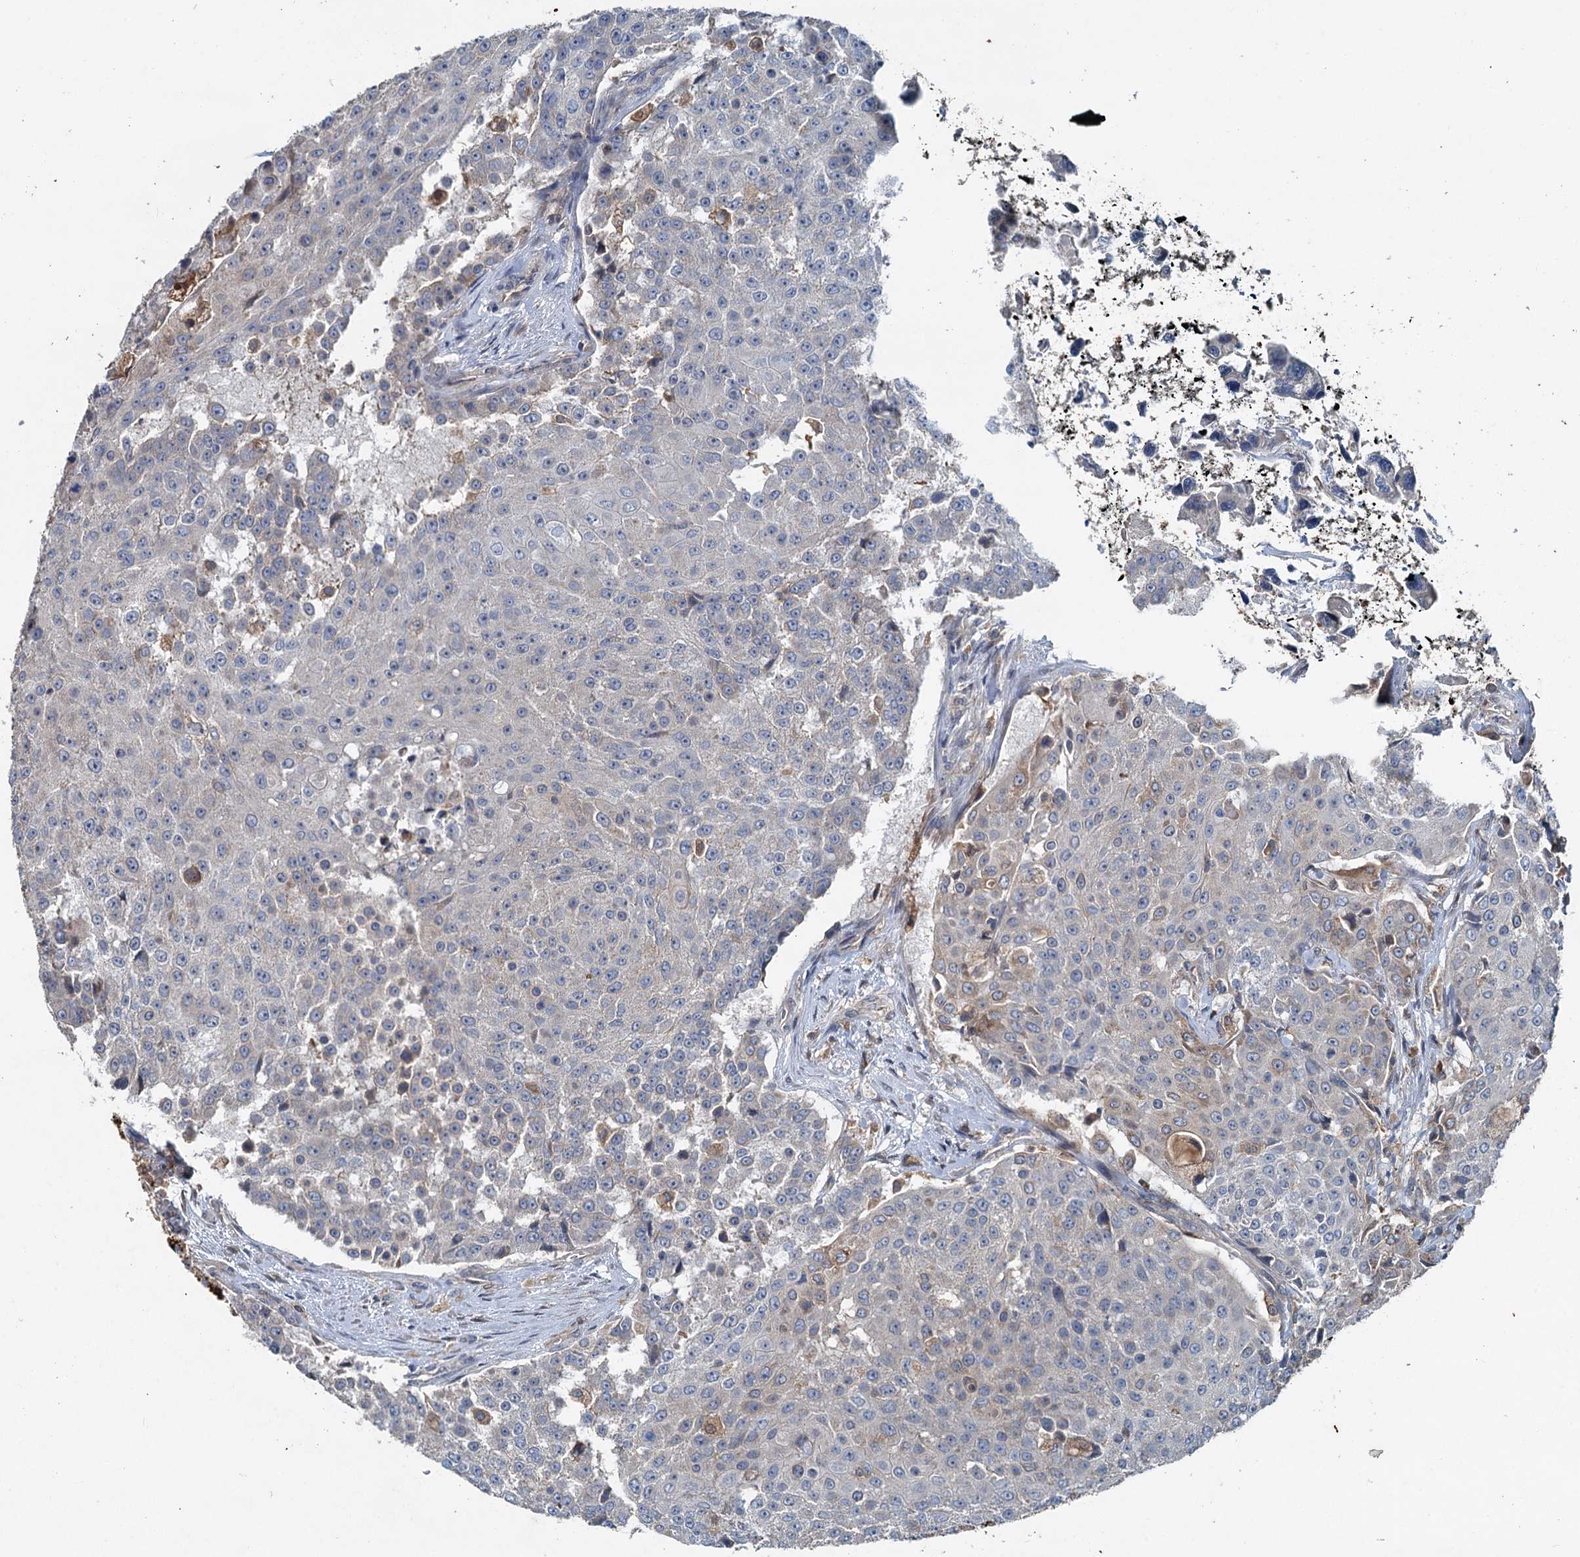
{"staining": {"intensity": "negative", "quantity": "none", "location": "none"}, "tissue": "urothelial cancer", "cell_type": "Tumor cells", "image_type": "cancer", "snomed": [{"axis": "morphology", "description": "Urothelial carcinoma, High grade"}, {"axis": "topography", "description": "Urinary bladder"}], "caption": "High power microscopy image of an immunohistochemistry image of high-grade urothelial carcinoma, revealing no significant positivity in tumor cells.", "gene": "TAPBPL", "patient": {"sex": "female", "age": 63}}